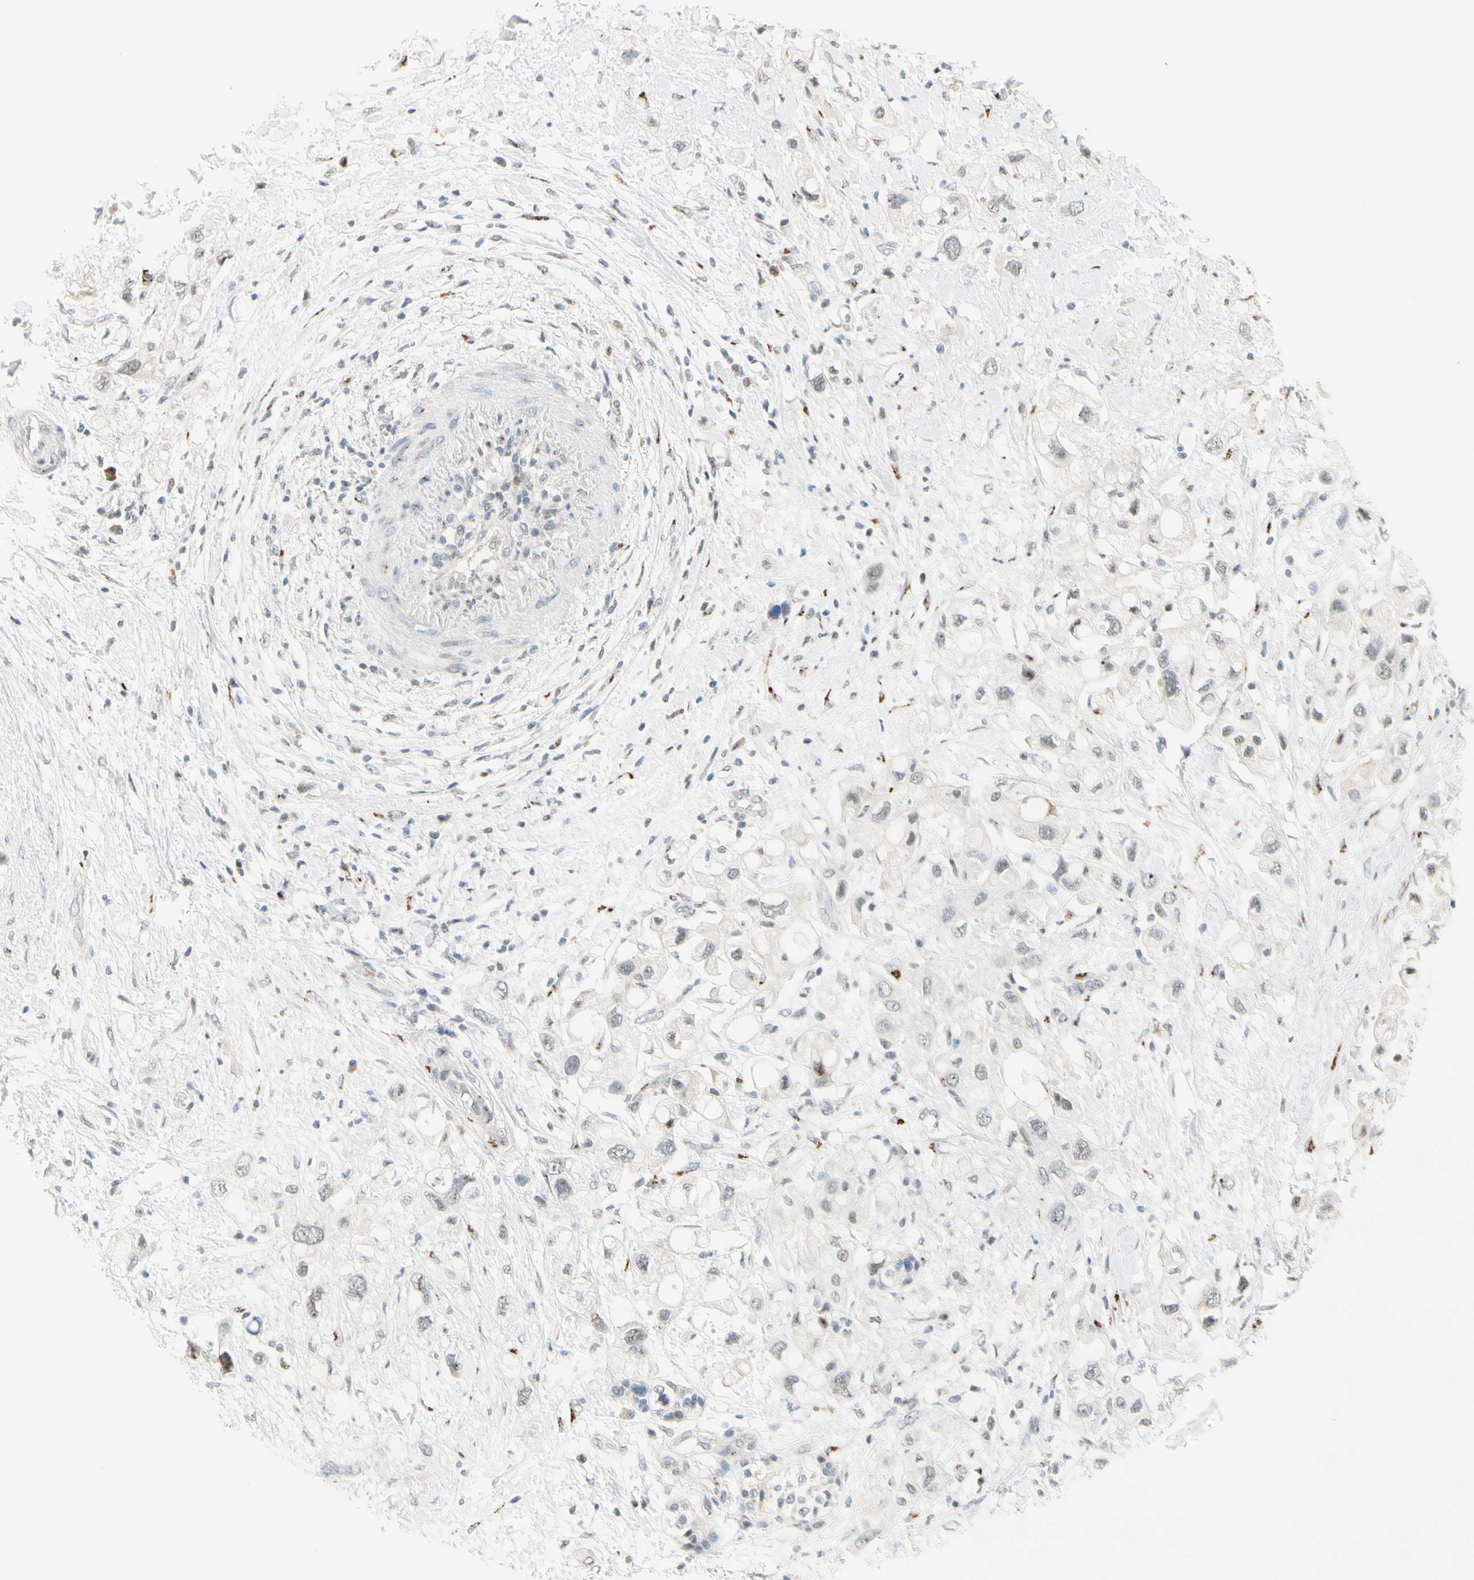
{"staining": {"intensity": "weak", "quantity": "<25%", "location": "nuclear"}, "tissue": "pancreatic cancer", "cell_type": "Tumor cells", "image_type": "cancer", "snomed": [{"axis": "morphology", "description": "Adenocarcinoma, NOS"}, {"axis": "topography", "description": "Pancreas"}], "caption": "An immunohistochemistry histopathology image of pancreatic cancer (adenocarcinoma) is shown. There is no staining in tumor cells of pancreatic cancer (adenocarcinoma).", "gene": "B4GALNT1", "patient": {"sex": "female", "age": 56}}